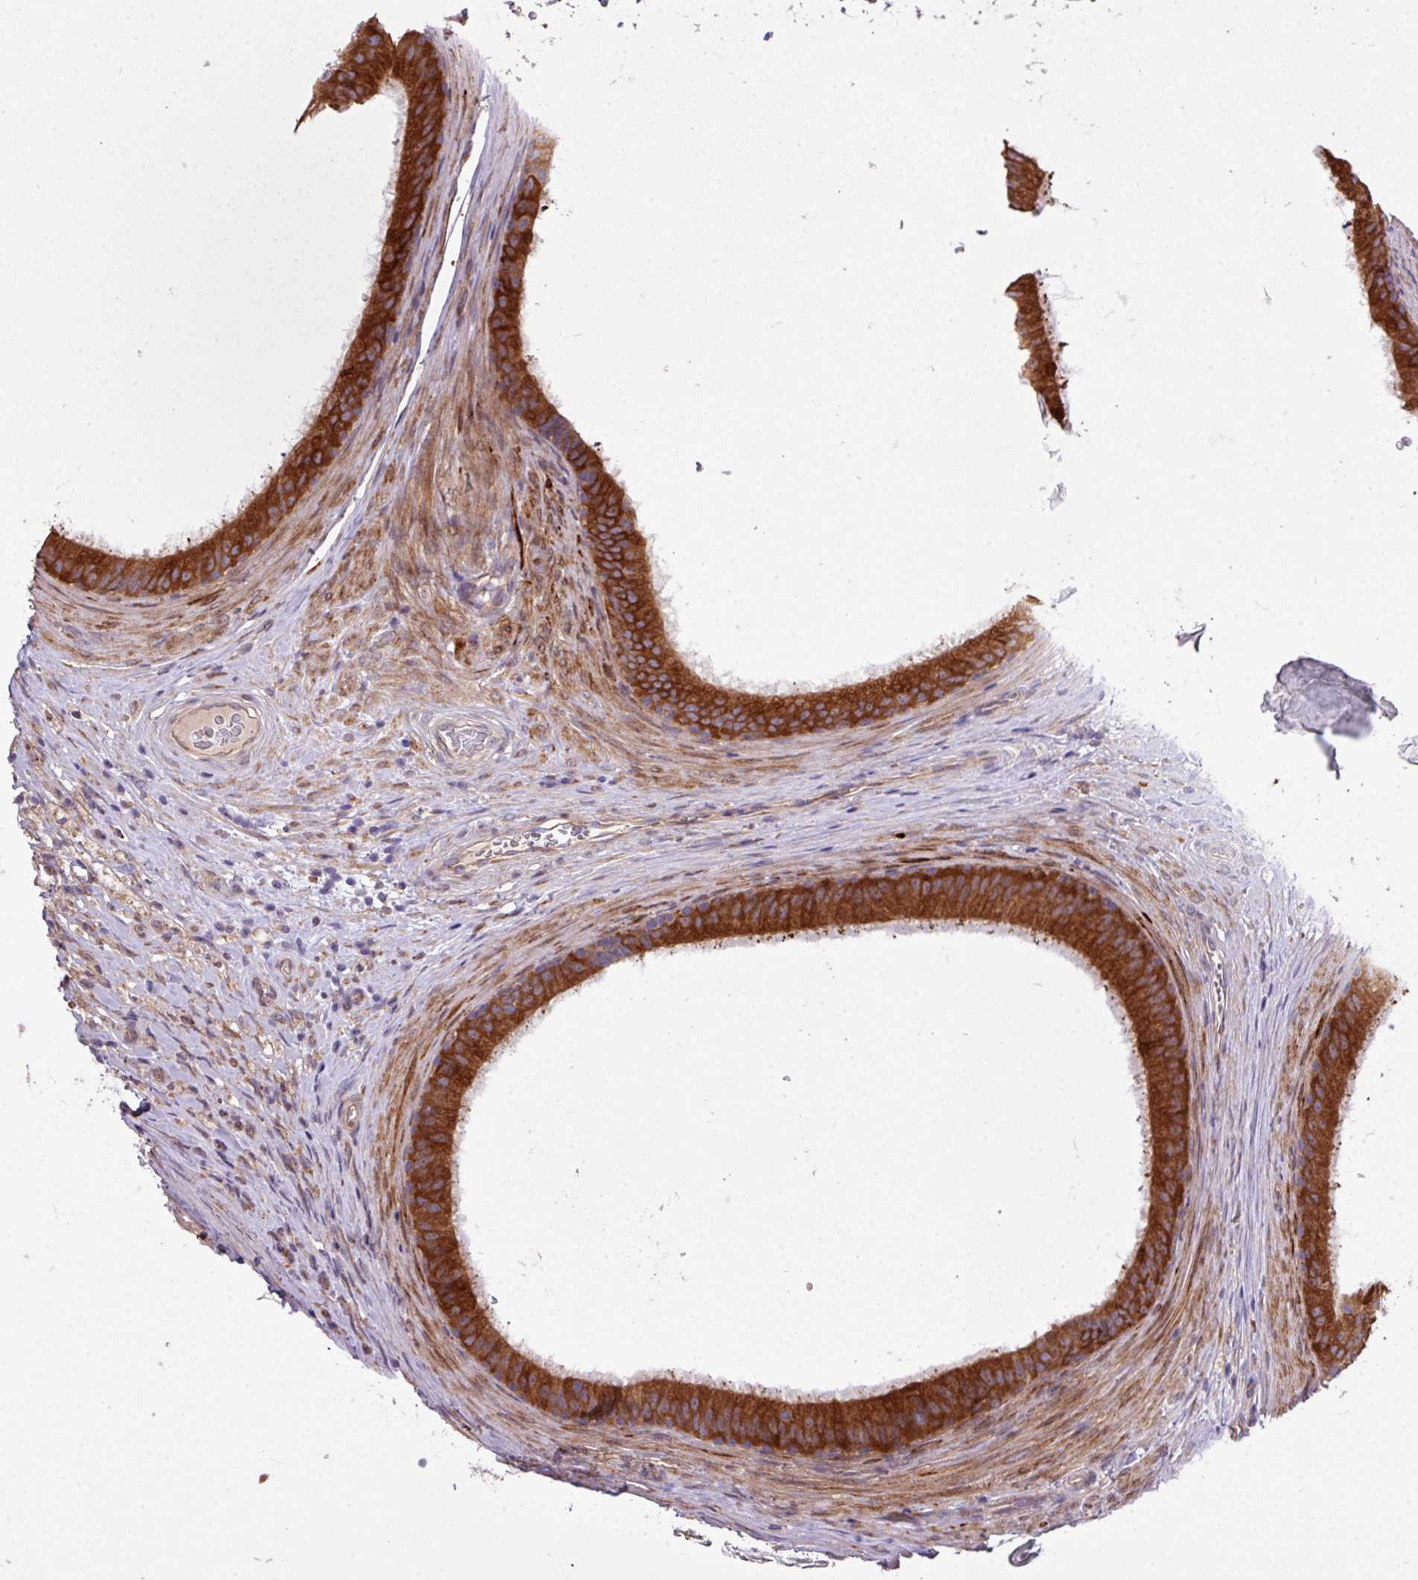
{"staining": {"intensity": "strong", "quantity": ">75%", "location": "cytoplasmic/membranous"}, "tissue": "epididymis", "cell_type": "Glandular cells", "image_type": "normal", "snomed": [{"axis": "morphology", "description": "Normal tissue, NOS"}, {"axis": "topography", "description": "Testis"}, {"axis": "topography", "description": "Epididymis"}], "caption": "An image showing strong cytoplasmic/membranous expression in about >75% of glandular cells in normal epididymis, as visualized by brown immunohistochemical staining.", "gene": "MEGF6", "patient": {"sex": "male", "age": 41}}